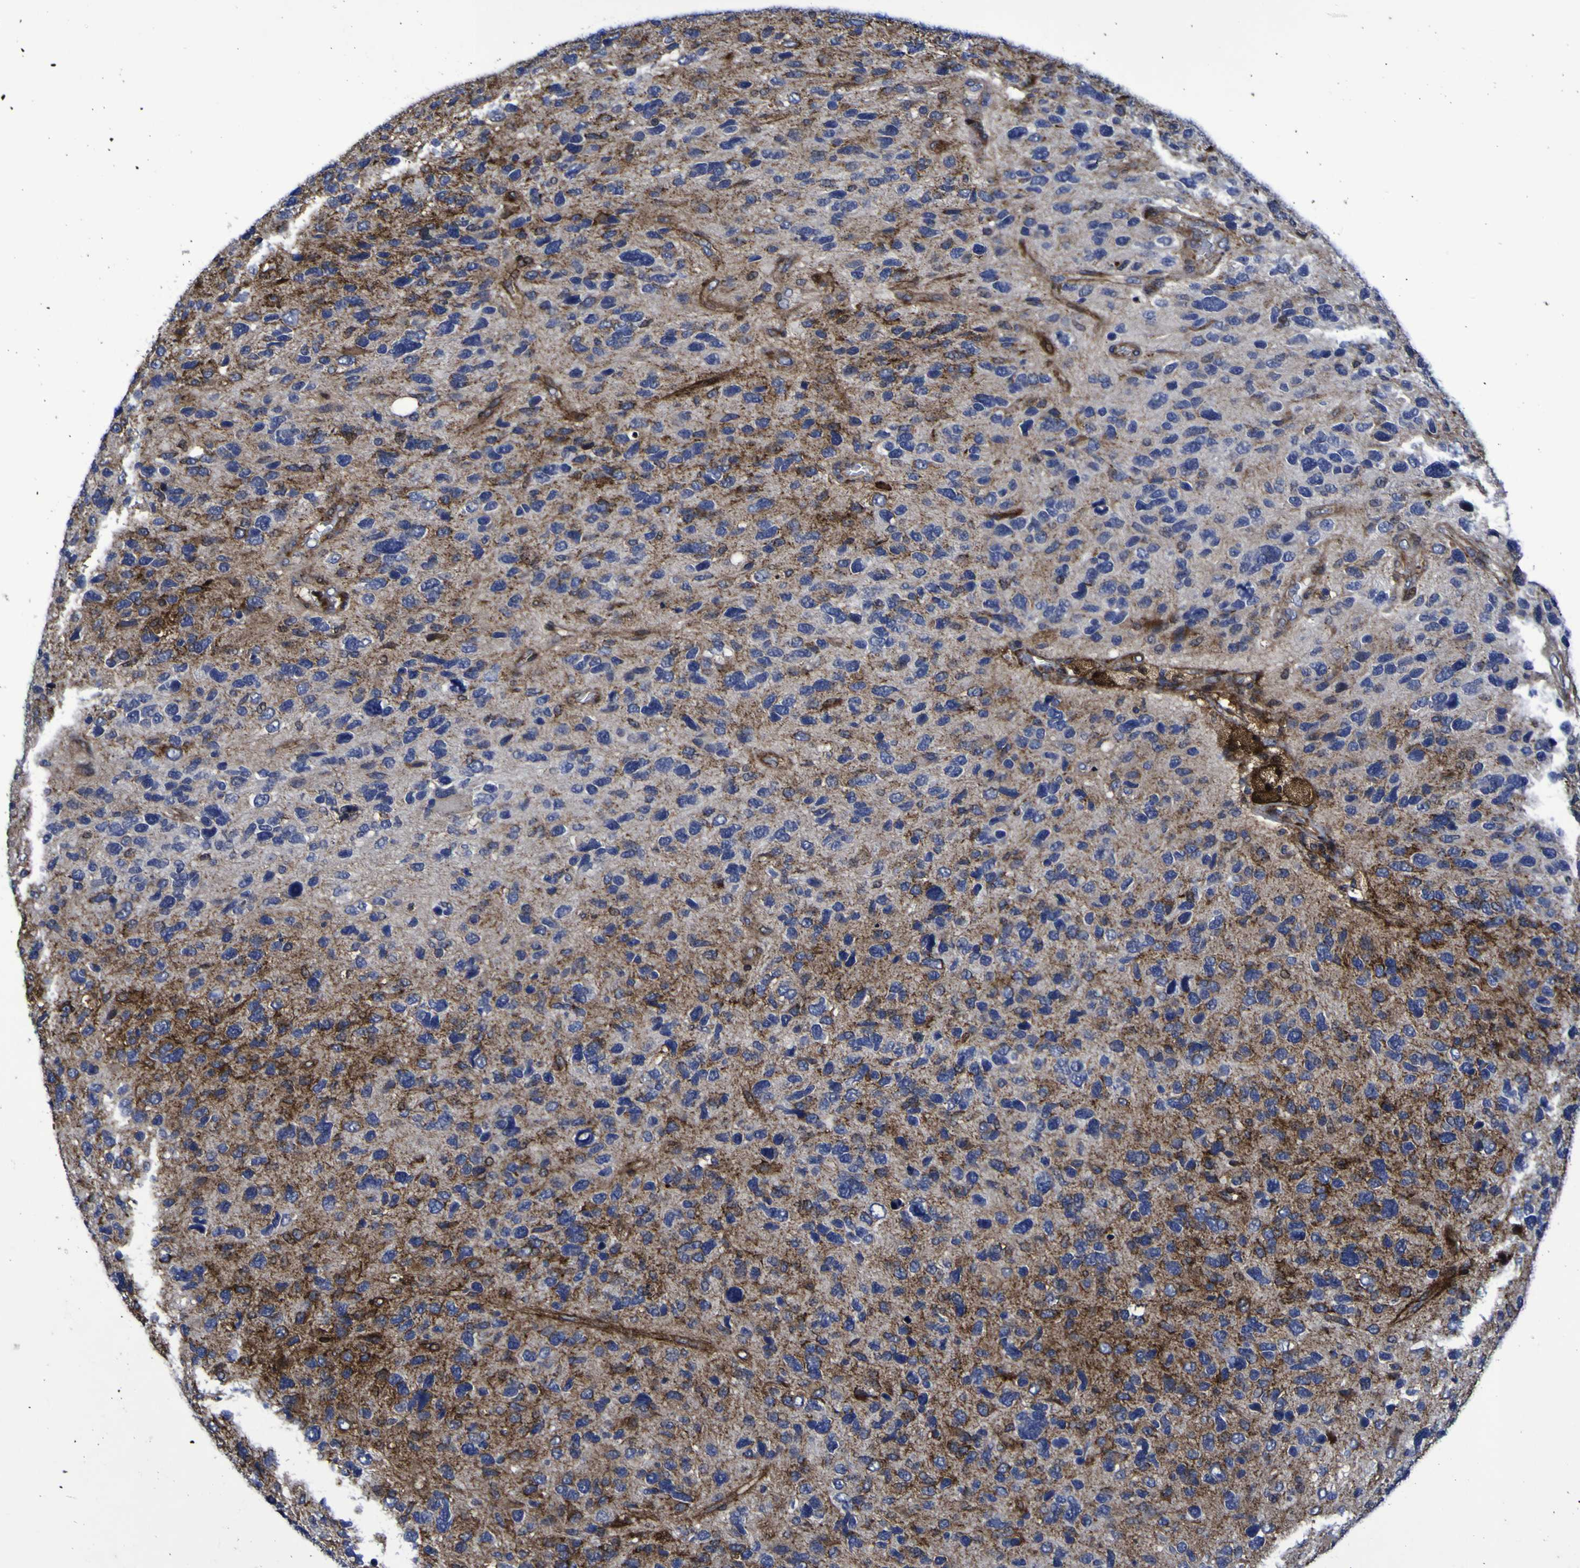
{"staining": {"intensity": "negative", "quantity": "none", "location": "none"}, "tissue": "glioma", "cell_type": "Tumor cells", "image_type": "cancer", "snomed": [{"axis": "morphology", "description": "Glioma, malignant, High grade"}, {"axis": "topography", "description": "Brain"}], "caption": "Tumor cells are negative for protein expression in human glioma.", "gene": "MGLL", "patient": {"sex": "female", "age": 58}}